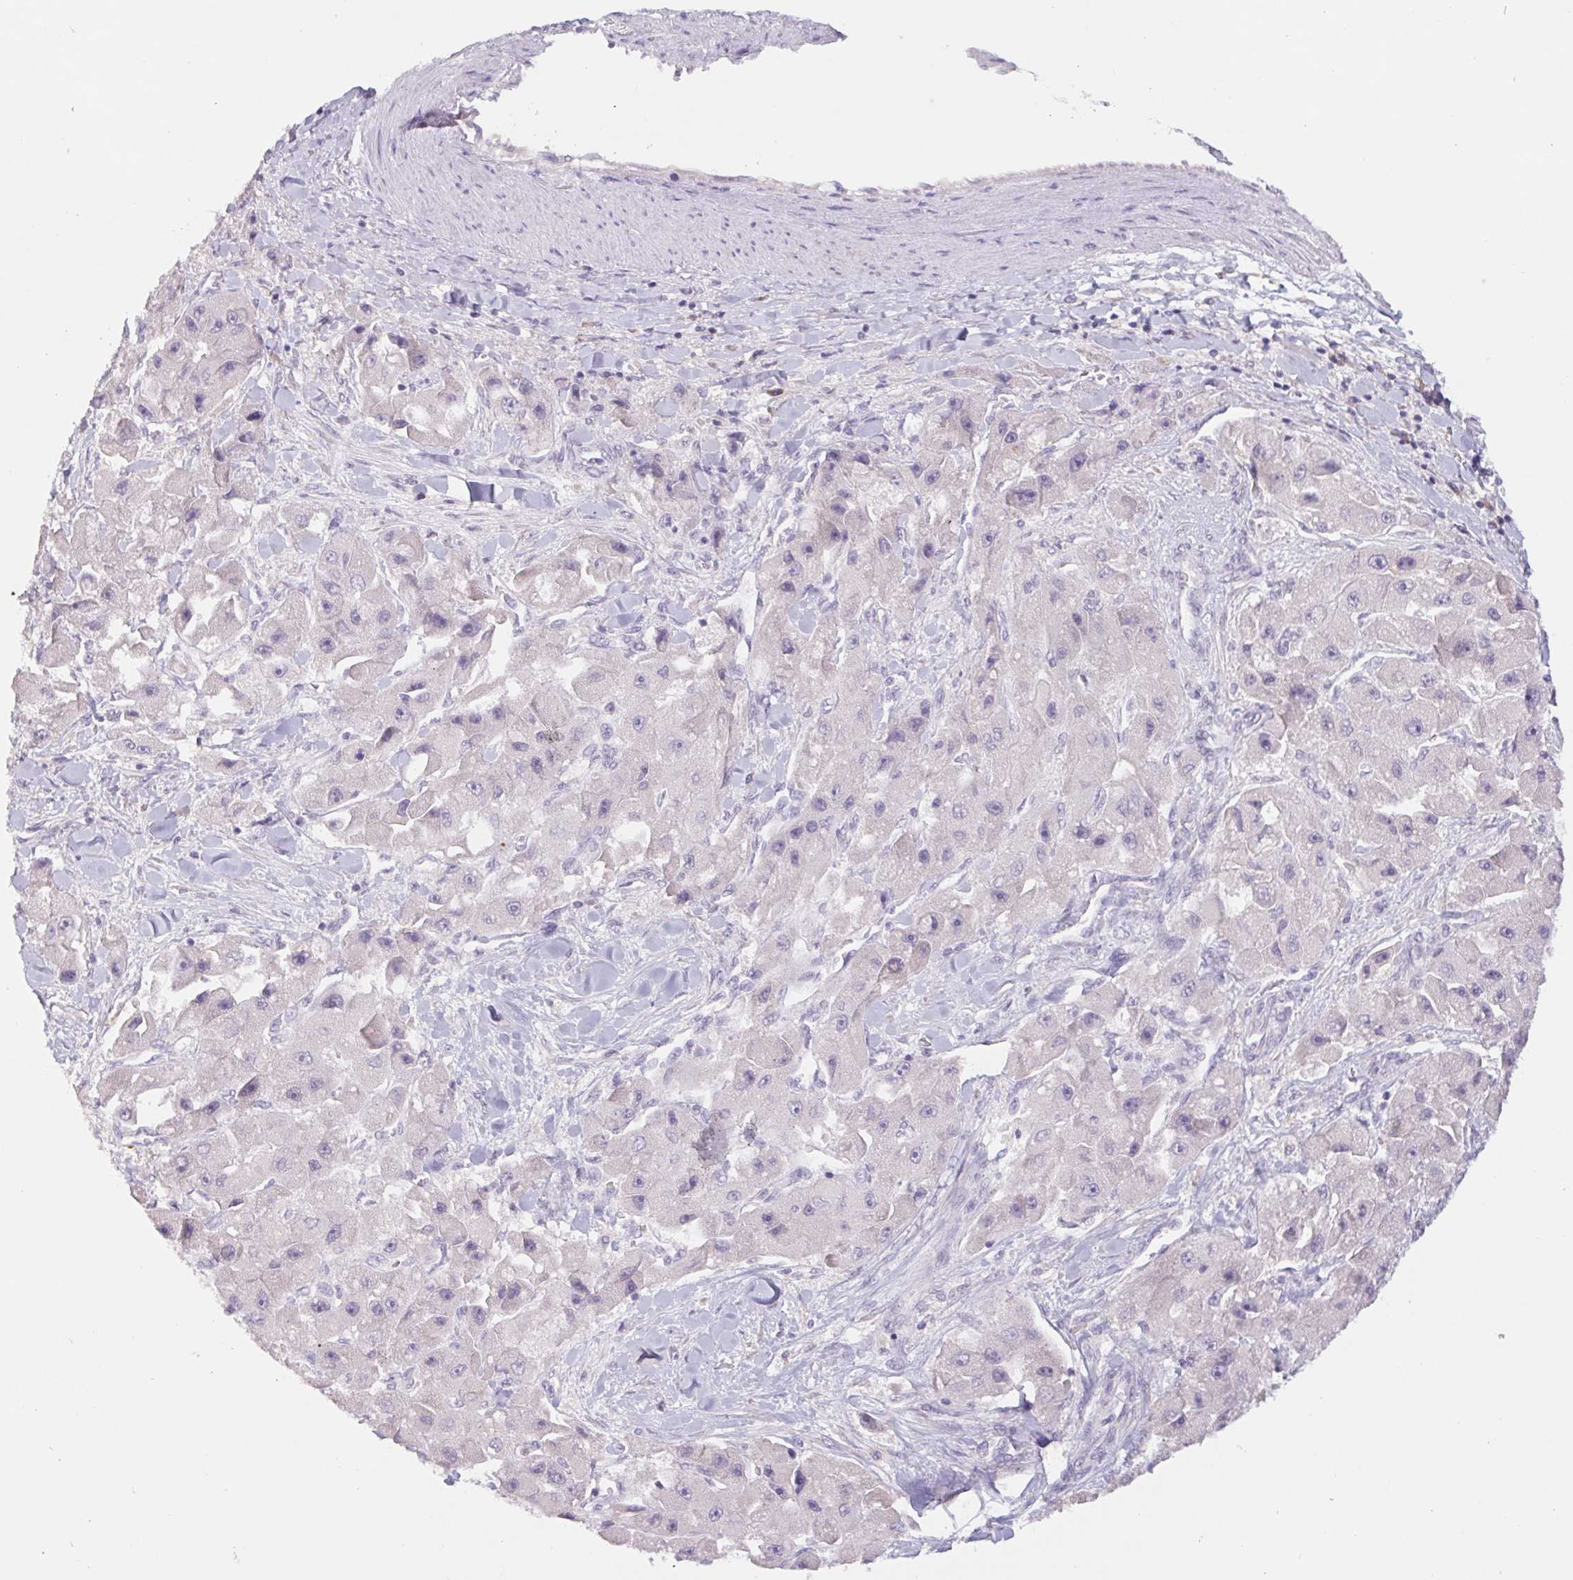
{"staining": {"intensity": "negative", "quantity": "none", "location": "none"}, "tissue": "liver cancer", "cell_type": "Tumor cells", "image_type": "cancer", "snomed": [{"axis": "morphology", "description": "Carcinoma, Hepatocellular, NOS"}, {"axis": "topography", "description": "Liver"}], "caption": "This photomicrograph is of liver cancer (hepatocellular carcinoma) stained with immunohistochemistry to label a protein in brown with the nuclei are counter-stained blue. There is no staining in tumor cells.", "gene": "PNMA8B", "patient": {"sex": "male", "age": 24}}